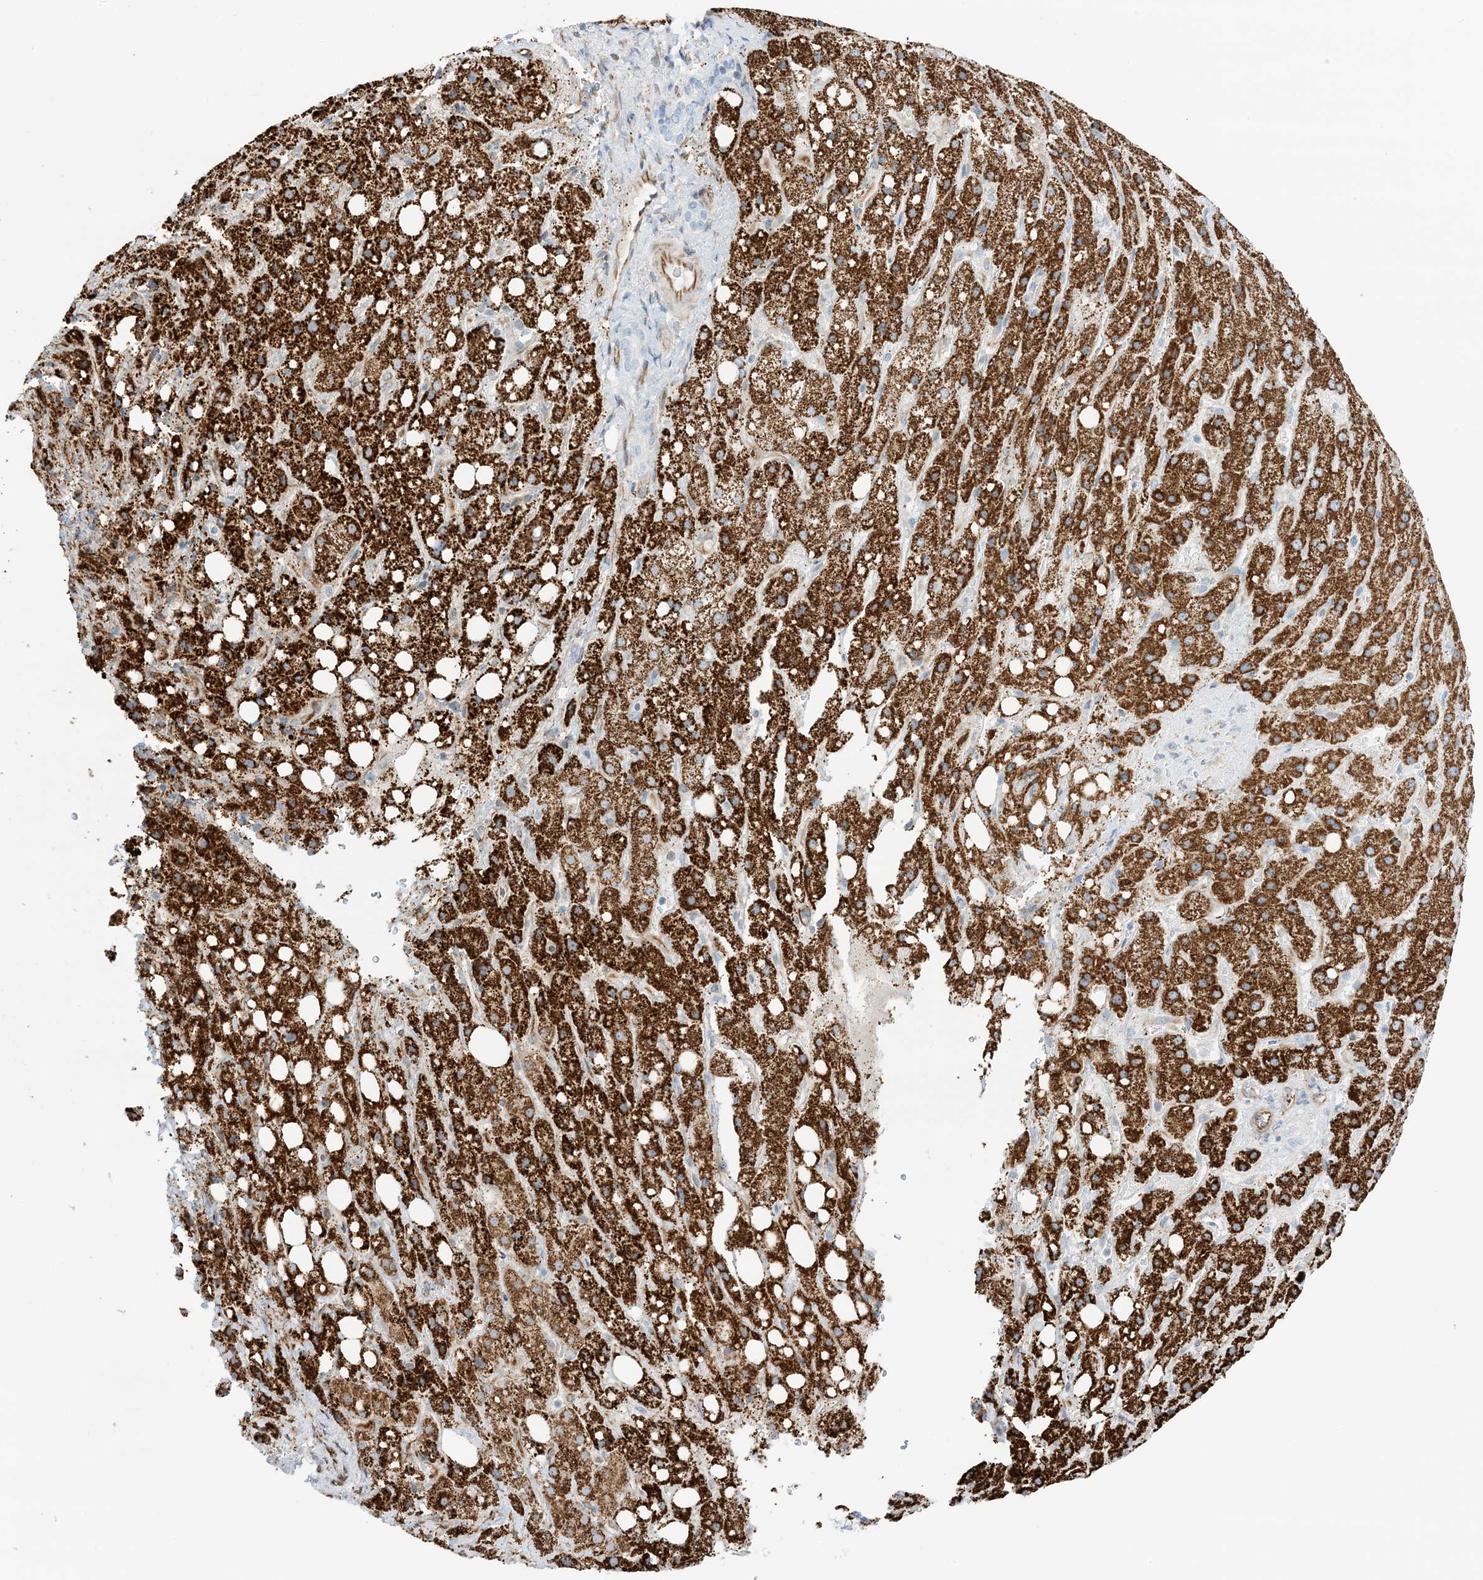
{"staining": {"intensity": "strong", "quantity": ">75%", "location": "cytoplasmic/membranous"}, "tissue": "liver cancer", "cell_type": "Tumor cells", "image_type": "cancer", "snomed": [{"axis": "morphology", "description": "Carcinoma, Hepatocellular, NOS"}, {"axis": "topography", "description": "Liver"}], "caption": "Brown immunohistochemical staining in human liver hepatocellular carcinoma exhibits strong cytoplasmic/membranous expression in approximately >75% of tumor cells. (DAB IHC, brown staining for protein, blue staining for nuclei).", "gene": "PID1", "patient": {"sex": "male", "age": 80}}